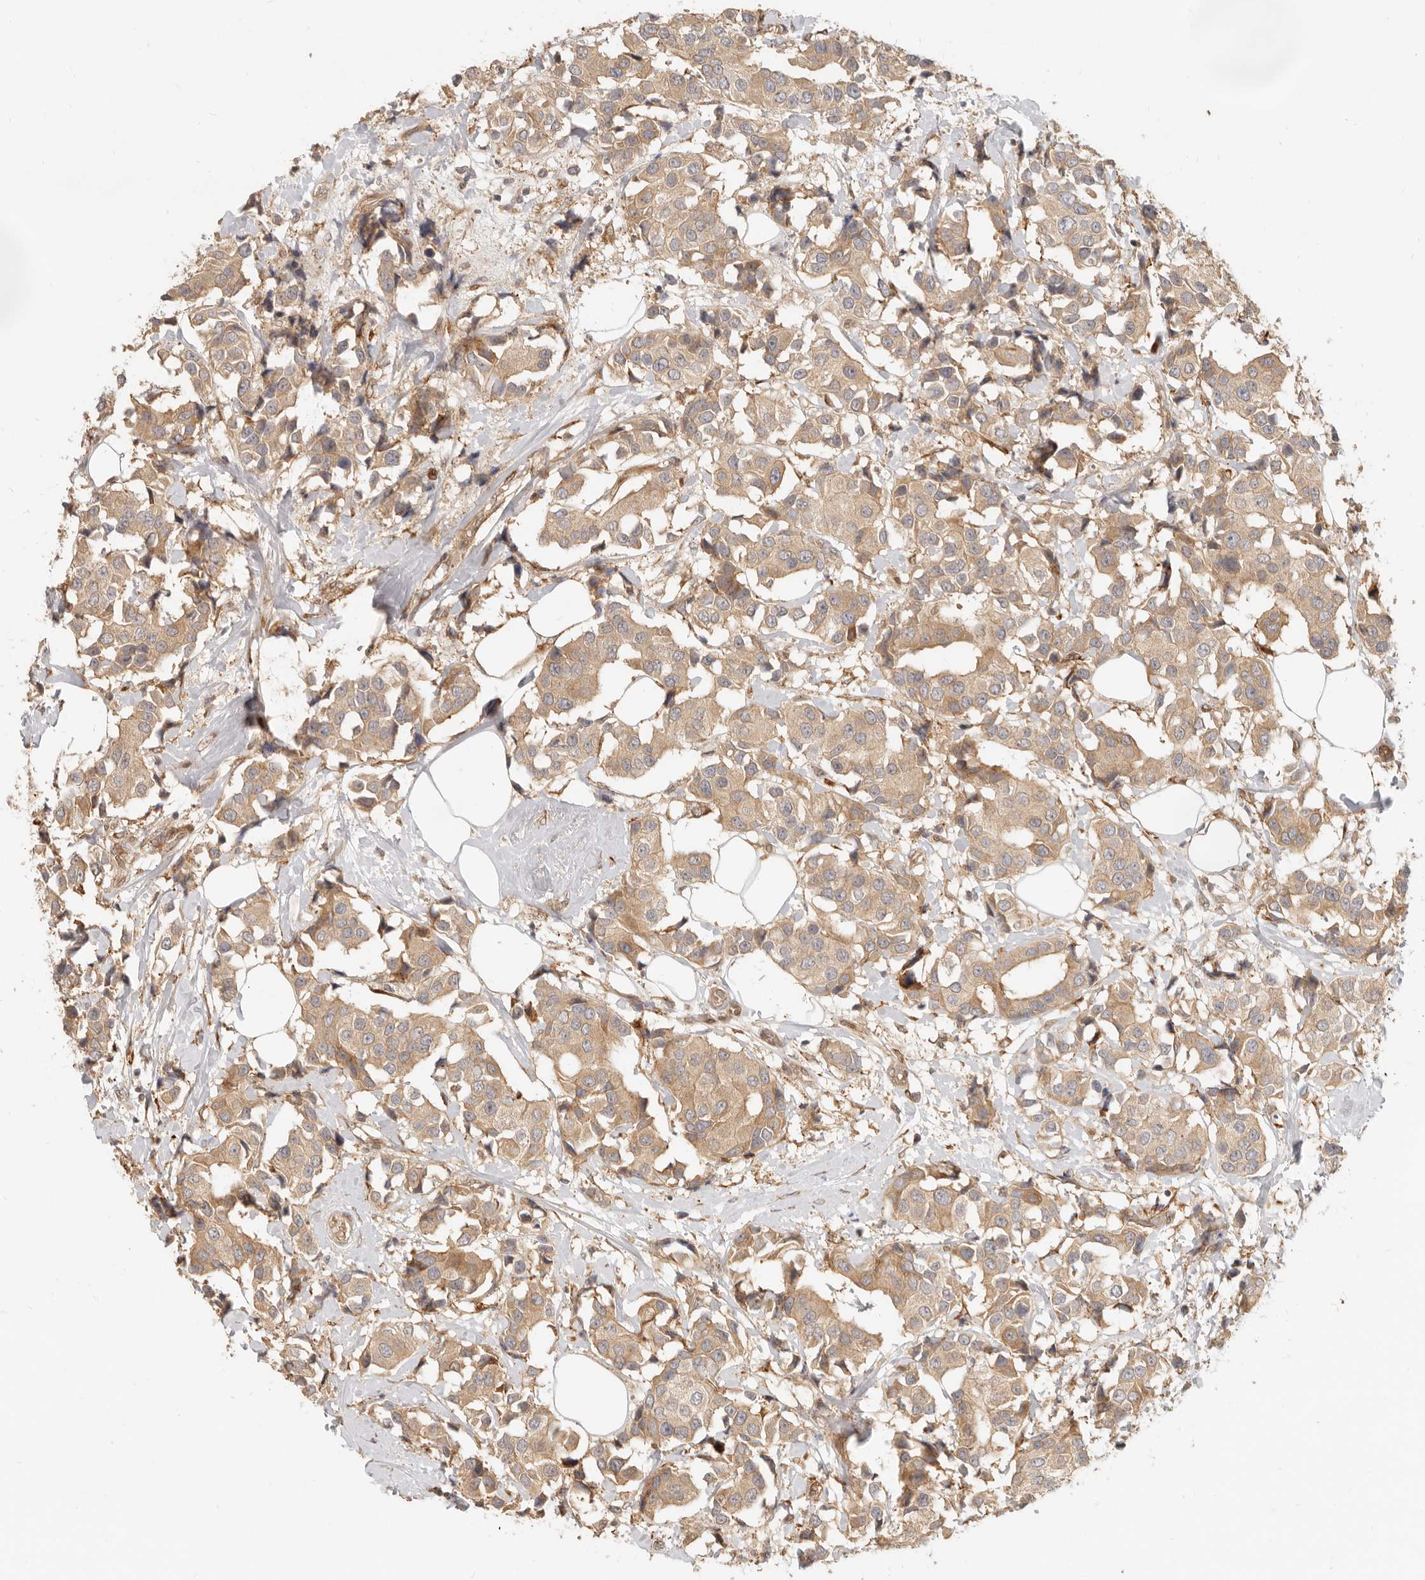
{"staining": {"intensity": "weak", "quantity": ">75%", "location": "cytoplasmic/membranous"}, "tissue": "breast cancer", "cell_type": "Tumor cells", "image_type": "cancer", "snomed": [{"axis": "morphology", "description": "Normal tissue, NOS"}, {"axis": "morphology", "description": "Duct carcinoma"}, {"axis": "topography", "description": "Breast"}], "caption": "This image reveals immunohistochemistry (IHC) staining of human breast intraductal carcinoma, with low weak cytoplasmic/membranous staining in approximately >75% of tumor cells.", "gene": "TUFT1", "patient": {"sex": "female", "age": 39}}